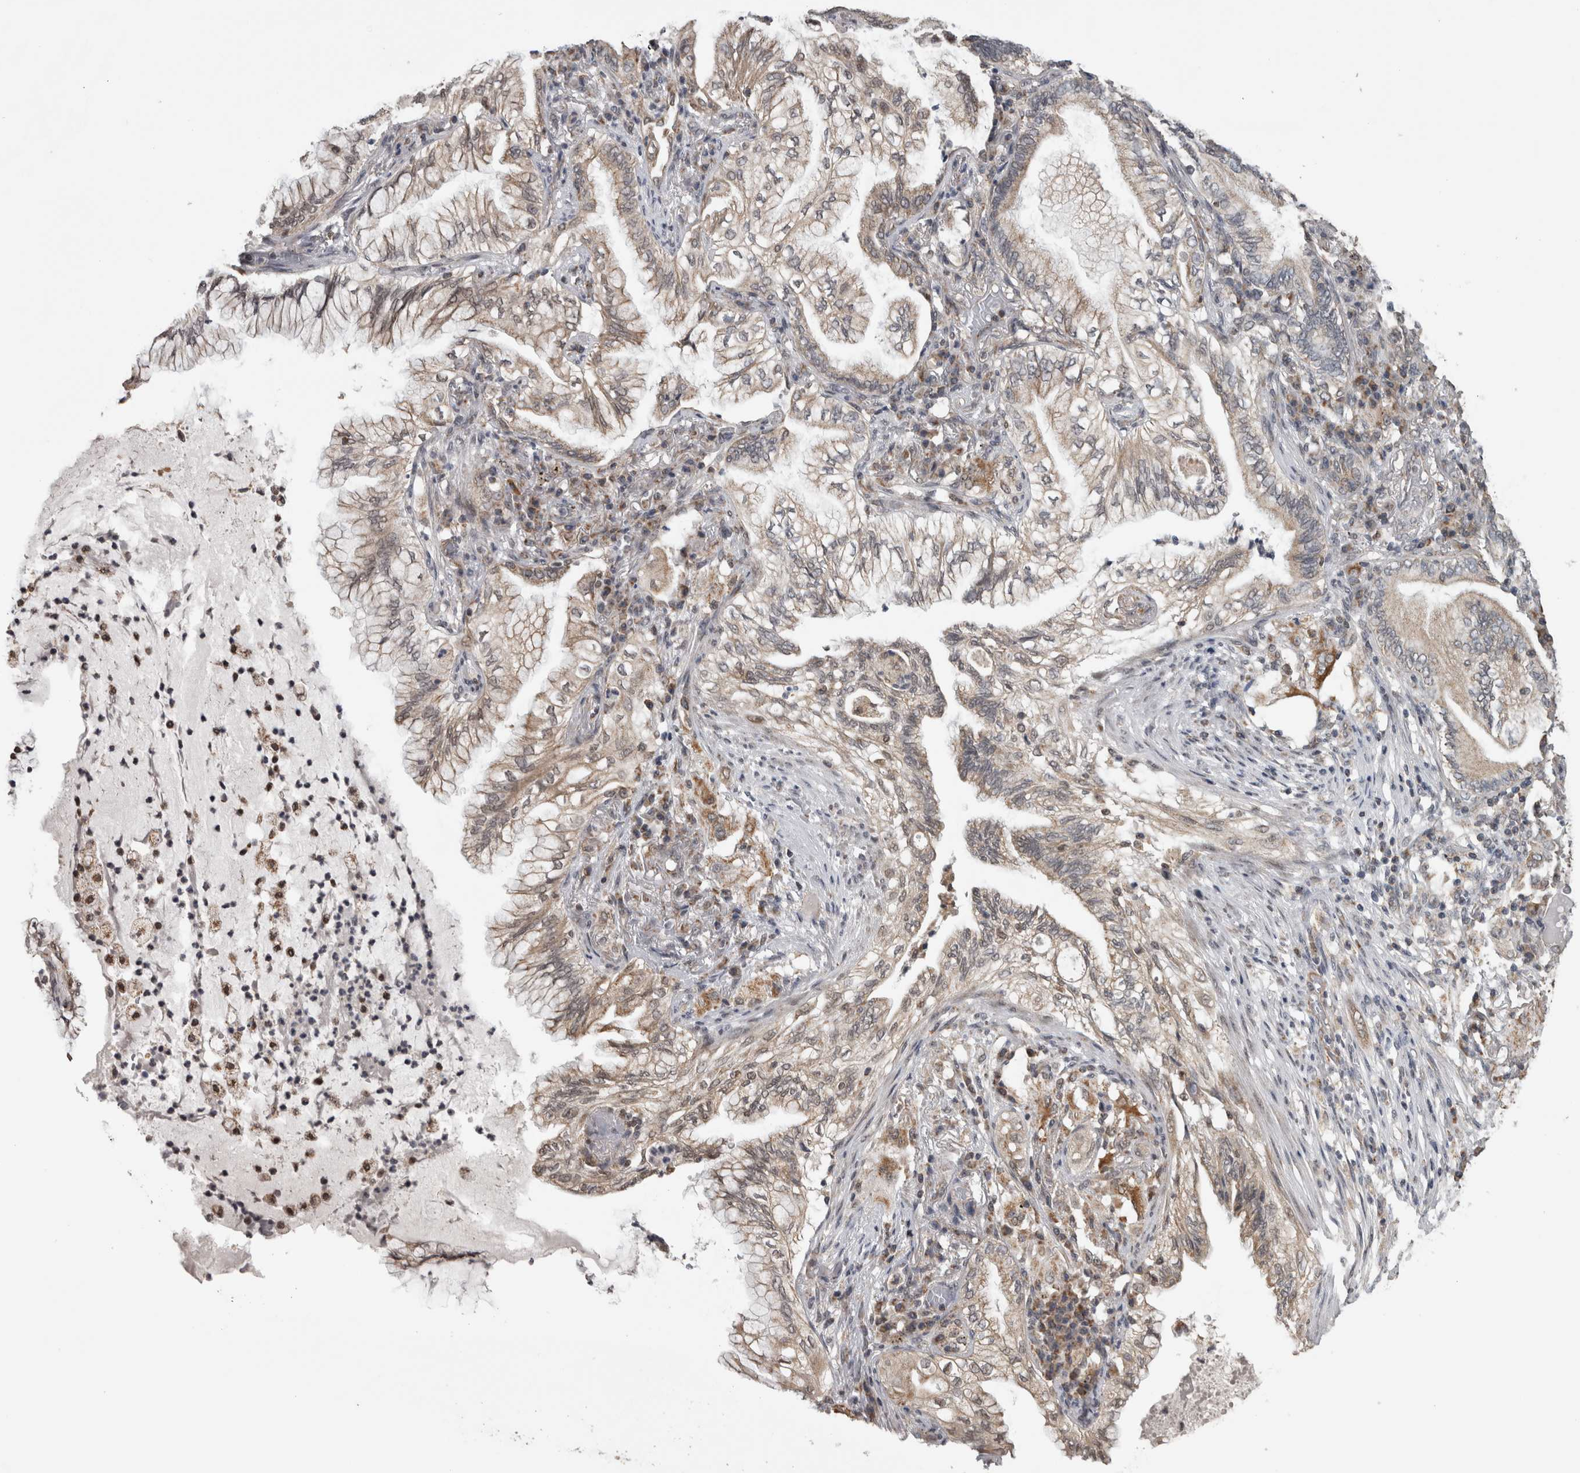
{"staining": {"intensity": "weak", "quantity": "25%-75%", "location": "cytoplasmic/membranous"}, "tissue": "lung cancer", "cell_type": "Tumor cells", "image_type": "cancer", "snomed": [{"axis": "morphology", "description": "Adenocarcinoma, NOS"}, {"axis": "topography", "description": "Lung"}], "caption": "Adenocarcinoma (lung) stained with a protein marker displays weak staining in tumor cells.", "gene": "OR2K2", "patient": {"sex": "female", "age": 70}}